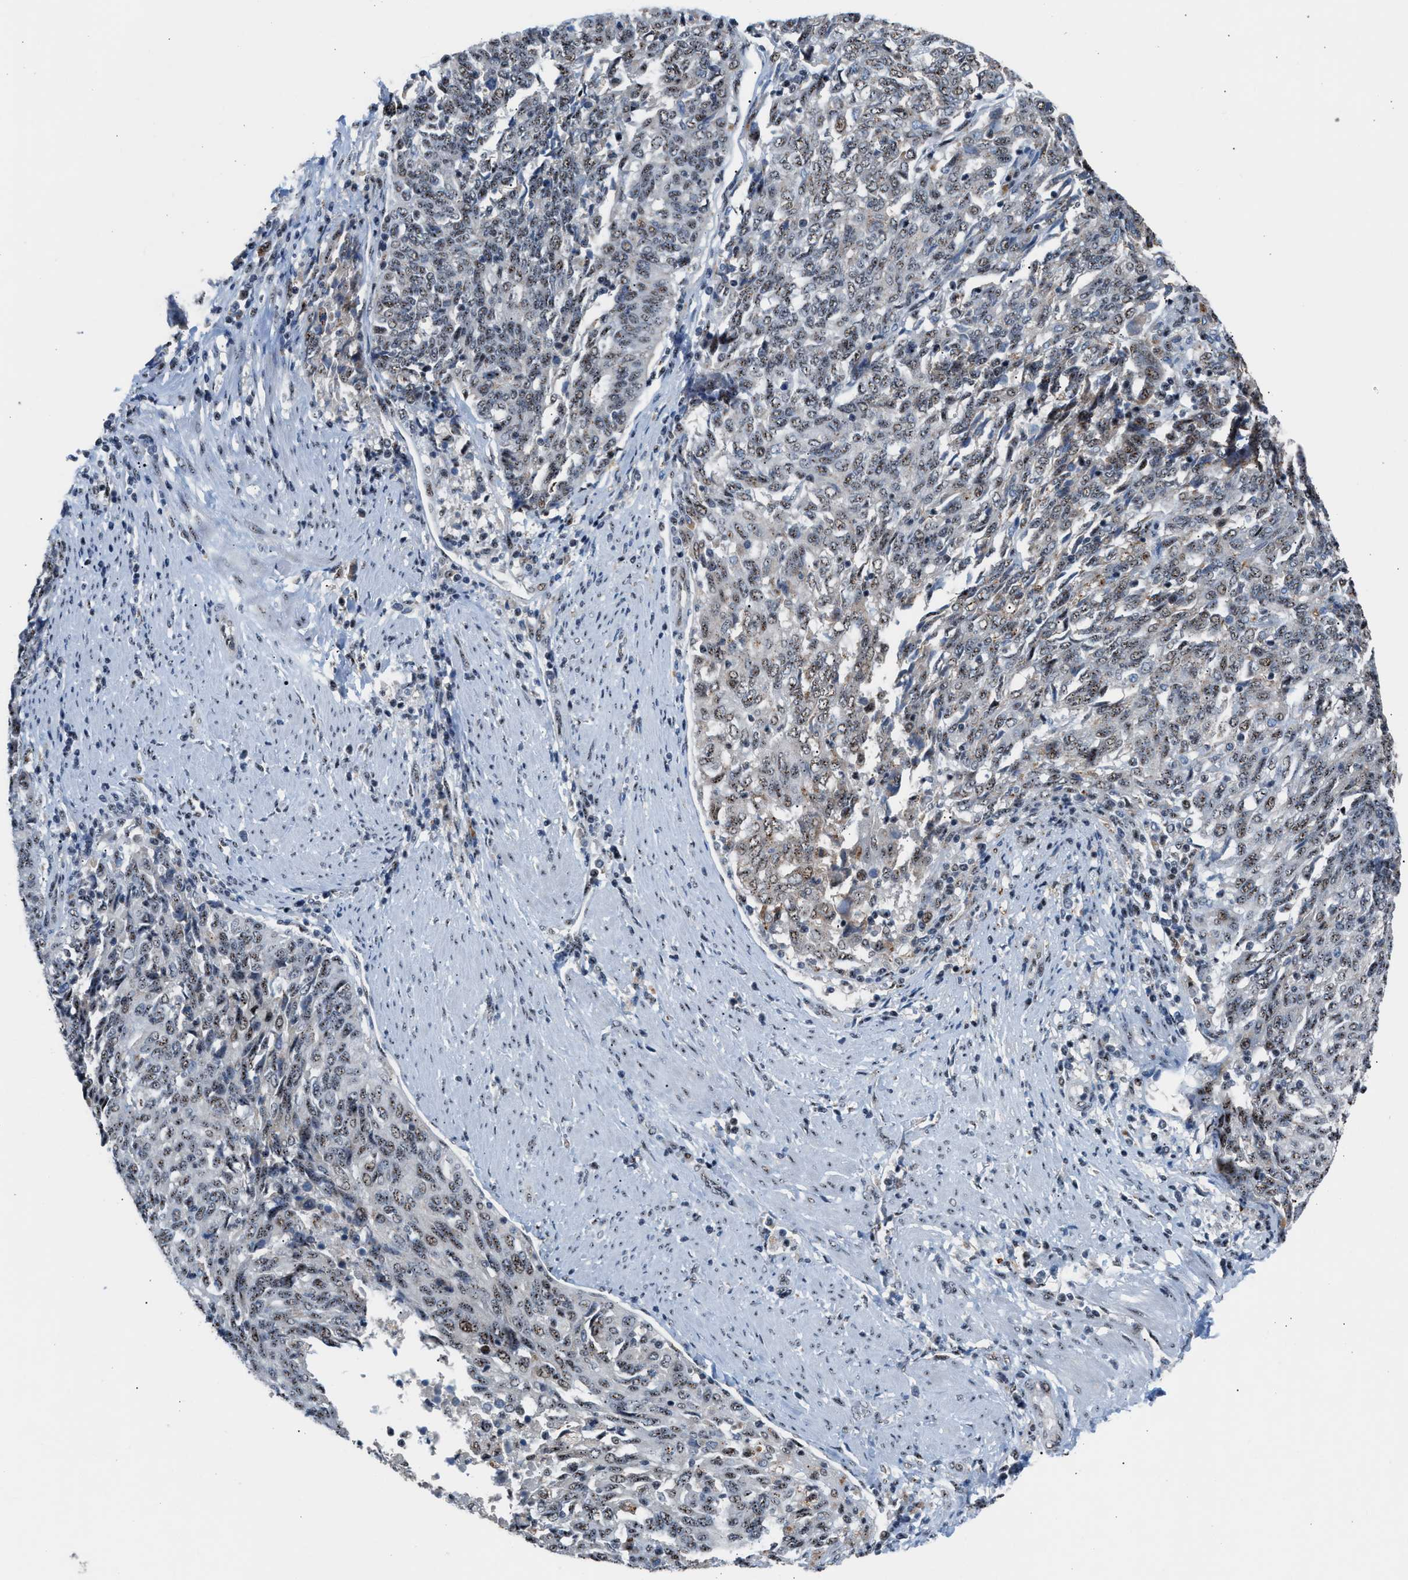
{"staining": {"intensity": "weak", "quantity": "25%-75%", "location": "nuclear"}, "tissue": "endometrial cancer", "cell_type": "Tumor cells", "image_type": "cancer", "snomed": [{"axis": "morphology", "description": "Adenocarcinoma, NOS"}, {"axis": "topography", "description": "Endometrium"}], "caption": "Immunohistochemistry (DAB) staining of human adenocarcinoma (endometrial) displays weak nuclear protein expression in about 25%-75% of tumor cells.", "gene": "CENPP", "patient": {"sex": "female", "age": 80}}